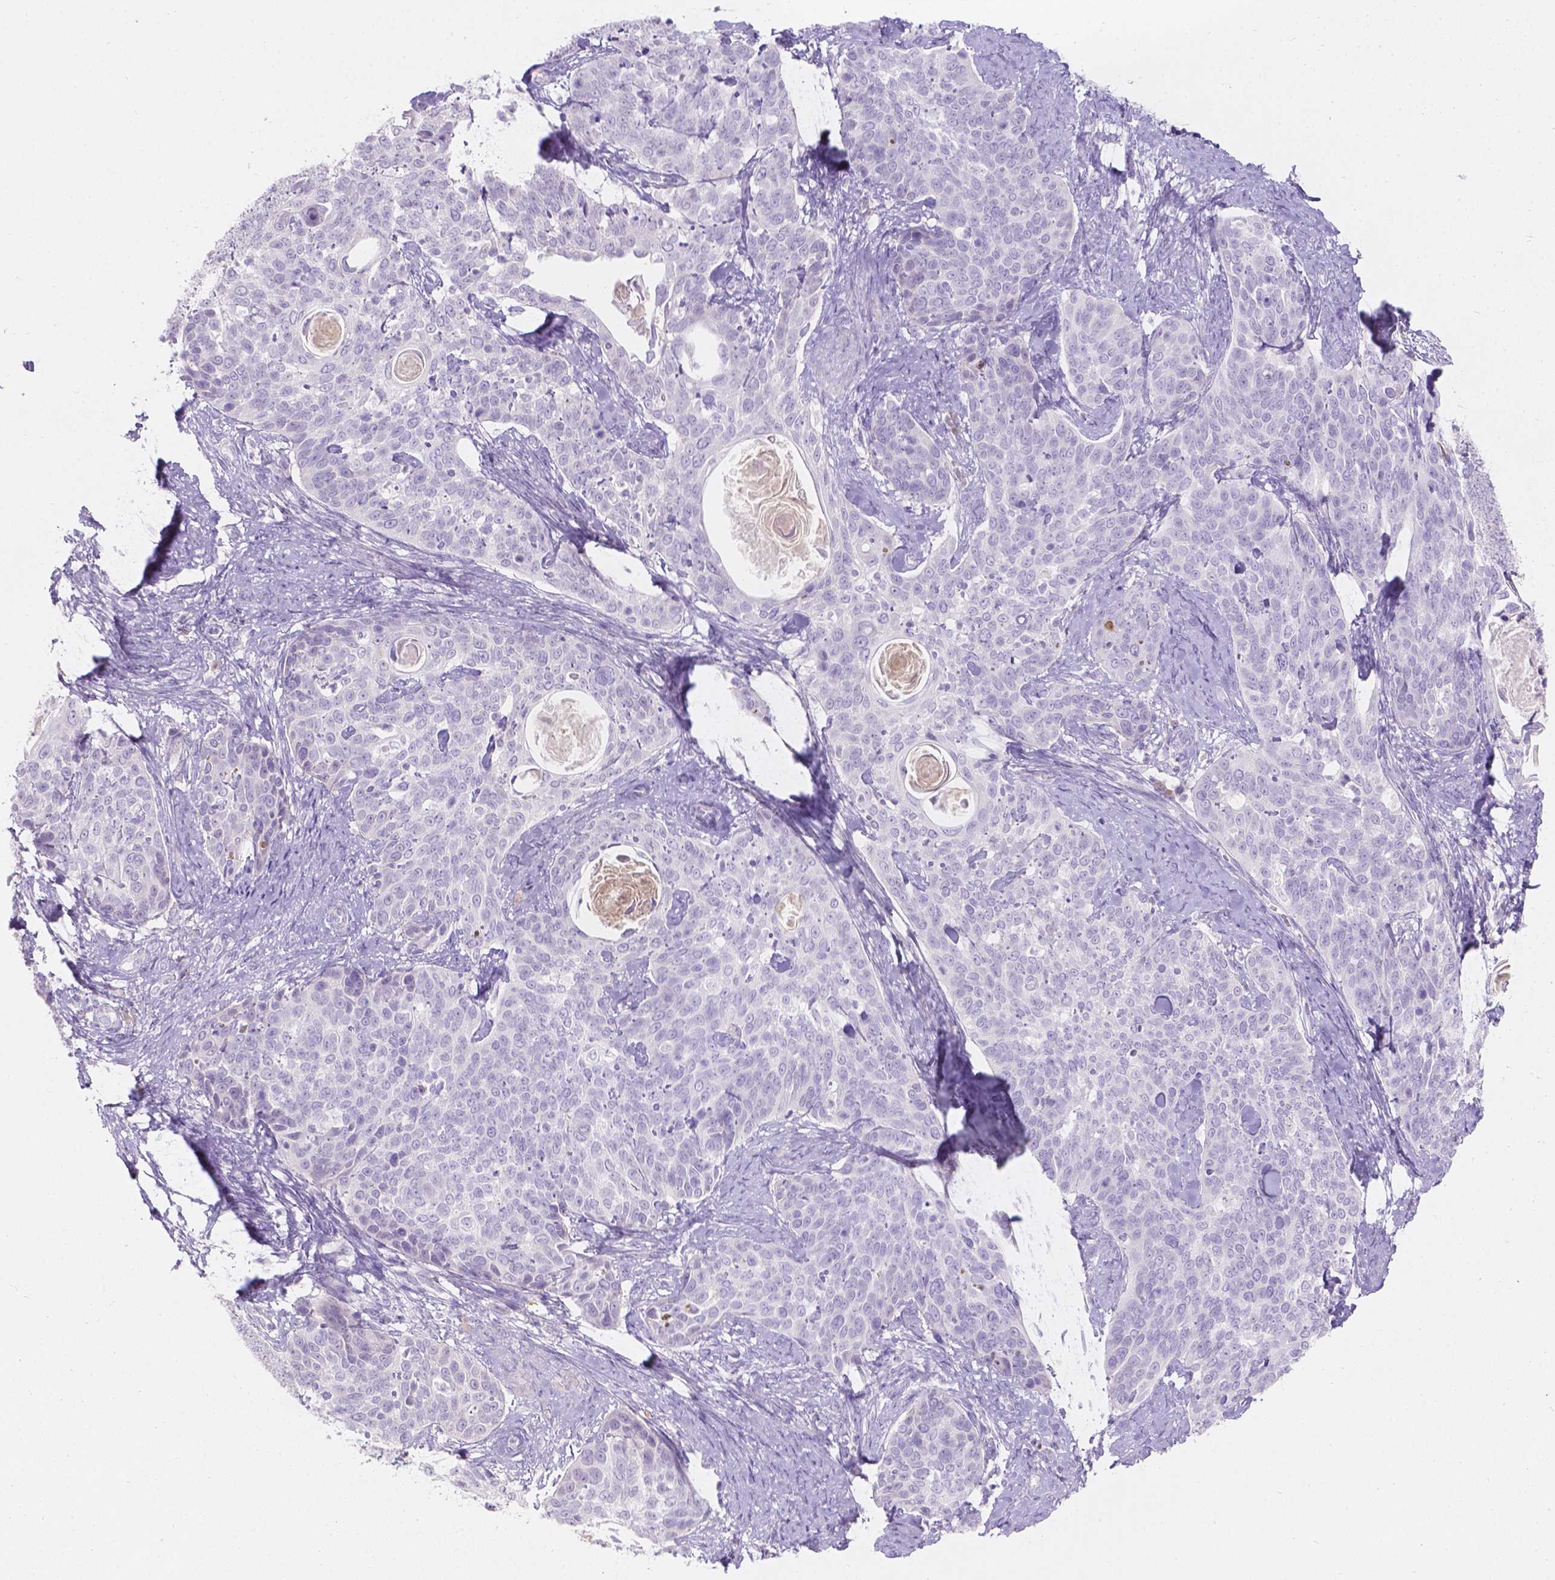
{"staining": {"intensity": "negative", "quantity": "none", "location": "none"}, "tissue": "cervical cancer", "cell_type": "Tumor cells", "image_type": "cancer", "snomed": [{"axis": "morphology", "description": "Squamous cell carcinoma, NOS"}, {"axis": "topography", "description": "Cervix"}], "caption": "The micrograph demonstrates no significant staining in tumor cells of cervical squamous cell carcinoma. The staining was performed using DAB (3,3'-diaminobenzidine) to visualize the protein expression in brown, while the nuclei were stained in blue with hematoxylin (Magnification: 20x).", "gene": "GAL3ST2", "patient": {"sex": "female", "age": 69}}